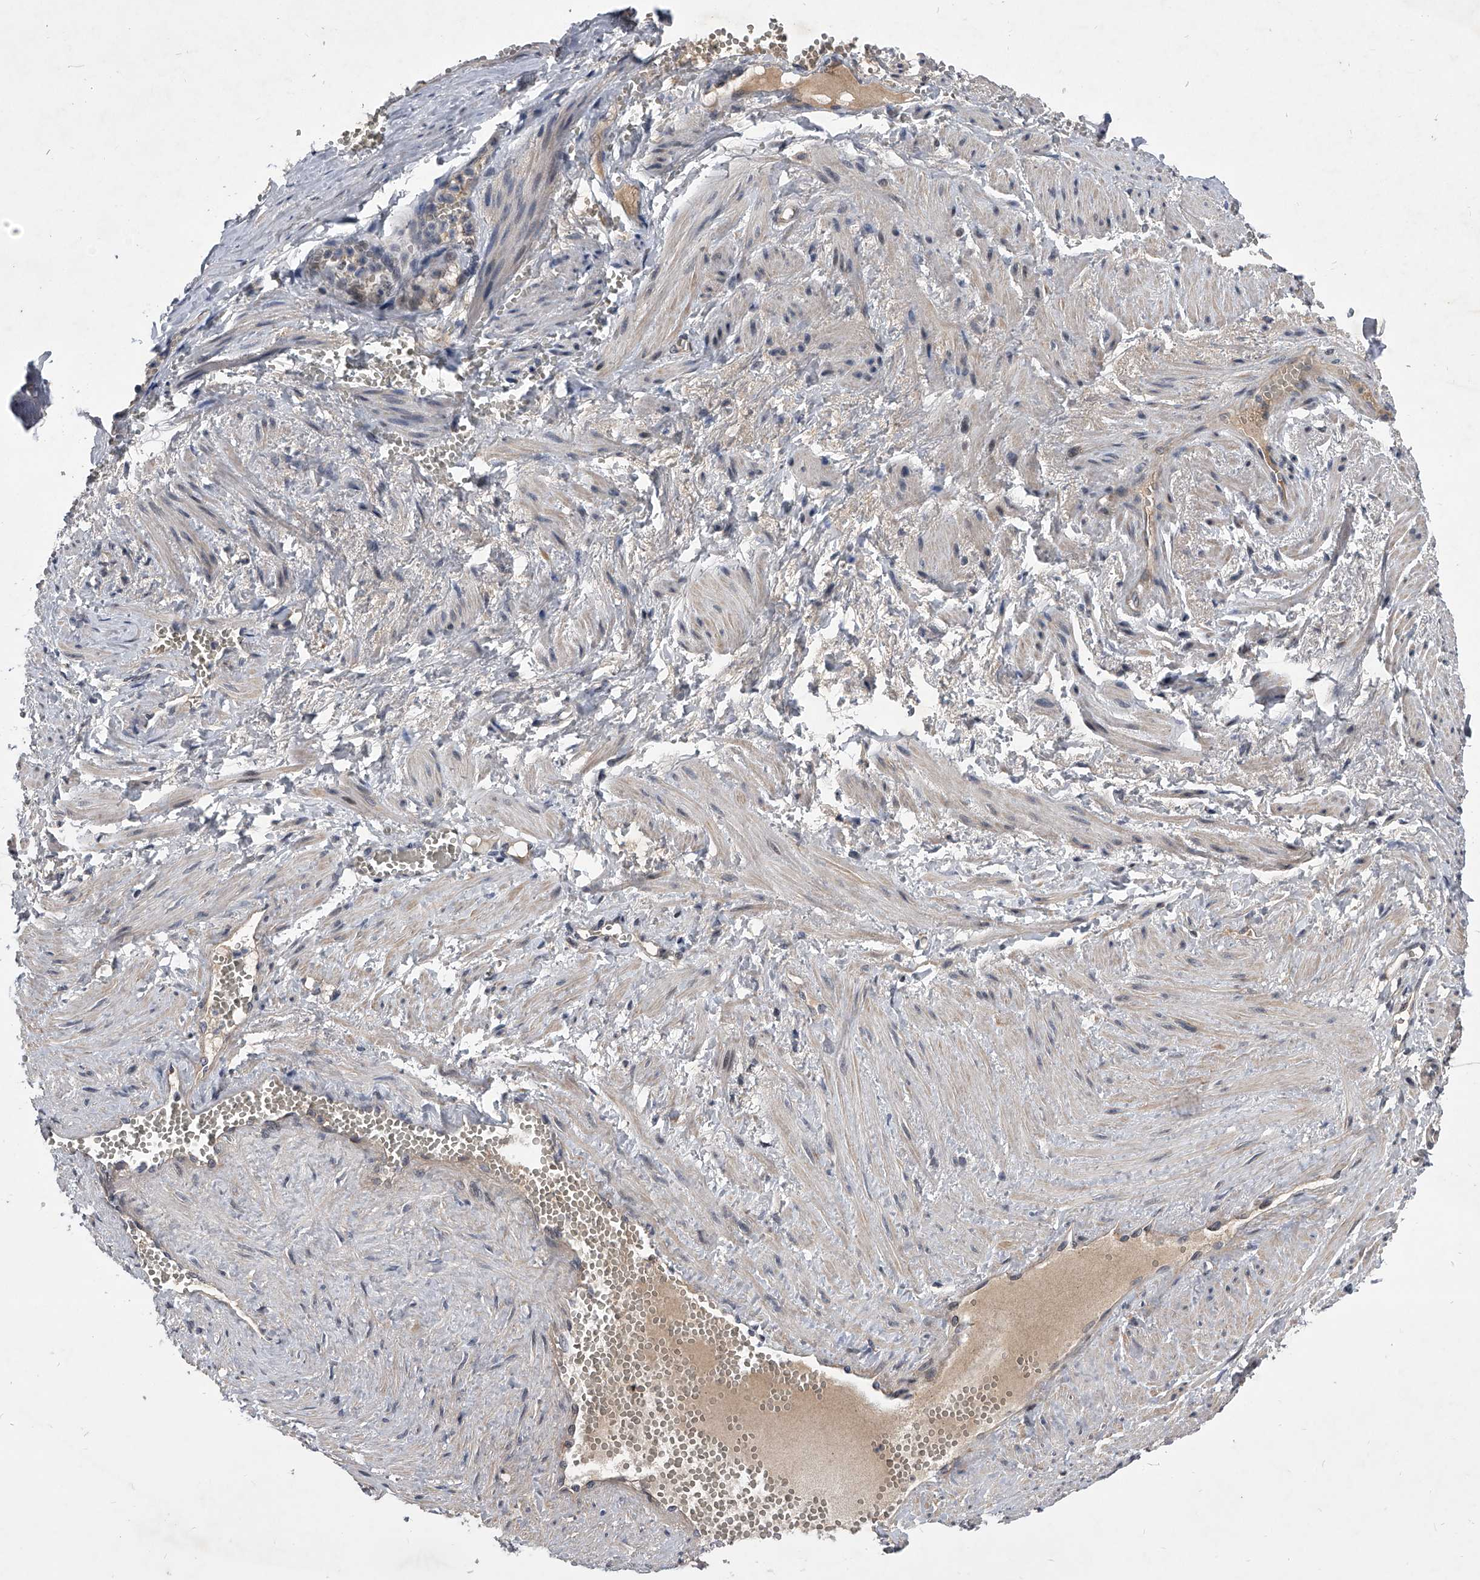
{"staining": {"intensity": "negative", "quantity": "none", "location": "none"}, "tissue": "adipose tissue", "cell_type": "Adipocytes", "image_type": "normal", "snomed": [{"axis": "morphology", "description": "Normal tissue, NOS"}, {"axis": "topography", "description": "Smooth muscle"}, {"axis": "topography", "description": "Peripheral nerve tissue"}], "caption": "The image displays no significant expression in adipocytes of adipose tissue. (DAB IHC visualized using brightfield microscopy, high magnification).", "gene": "ZNF76", "patient": {"sex": "female", "age": 39}}